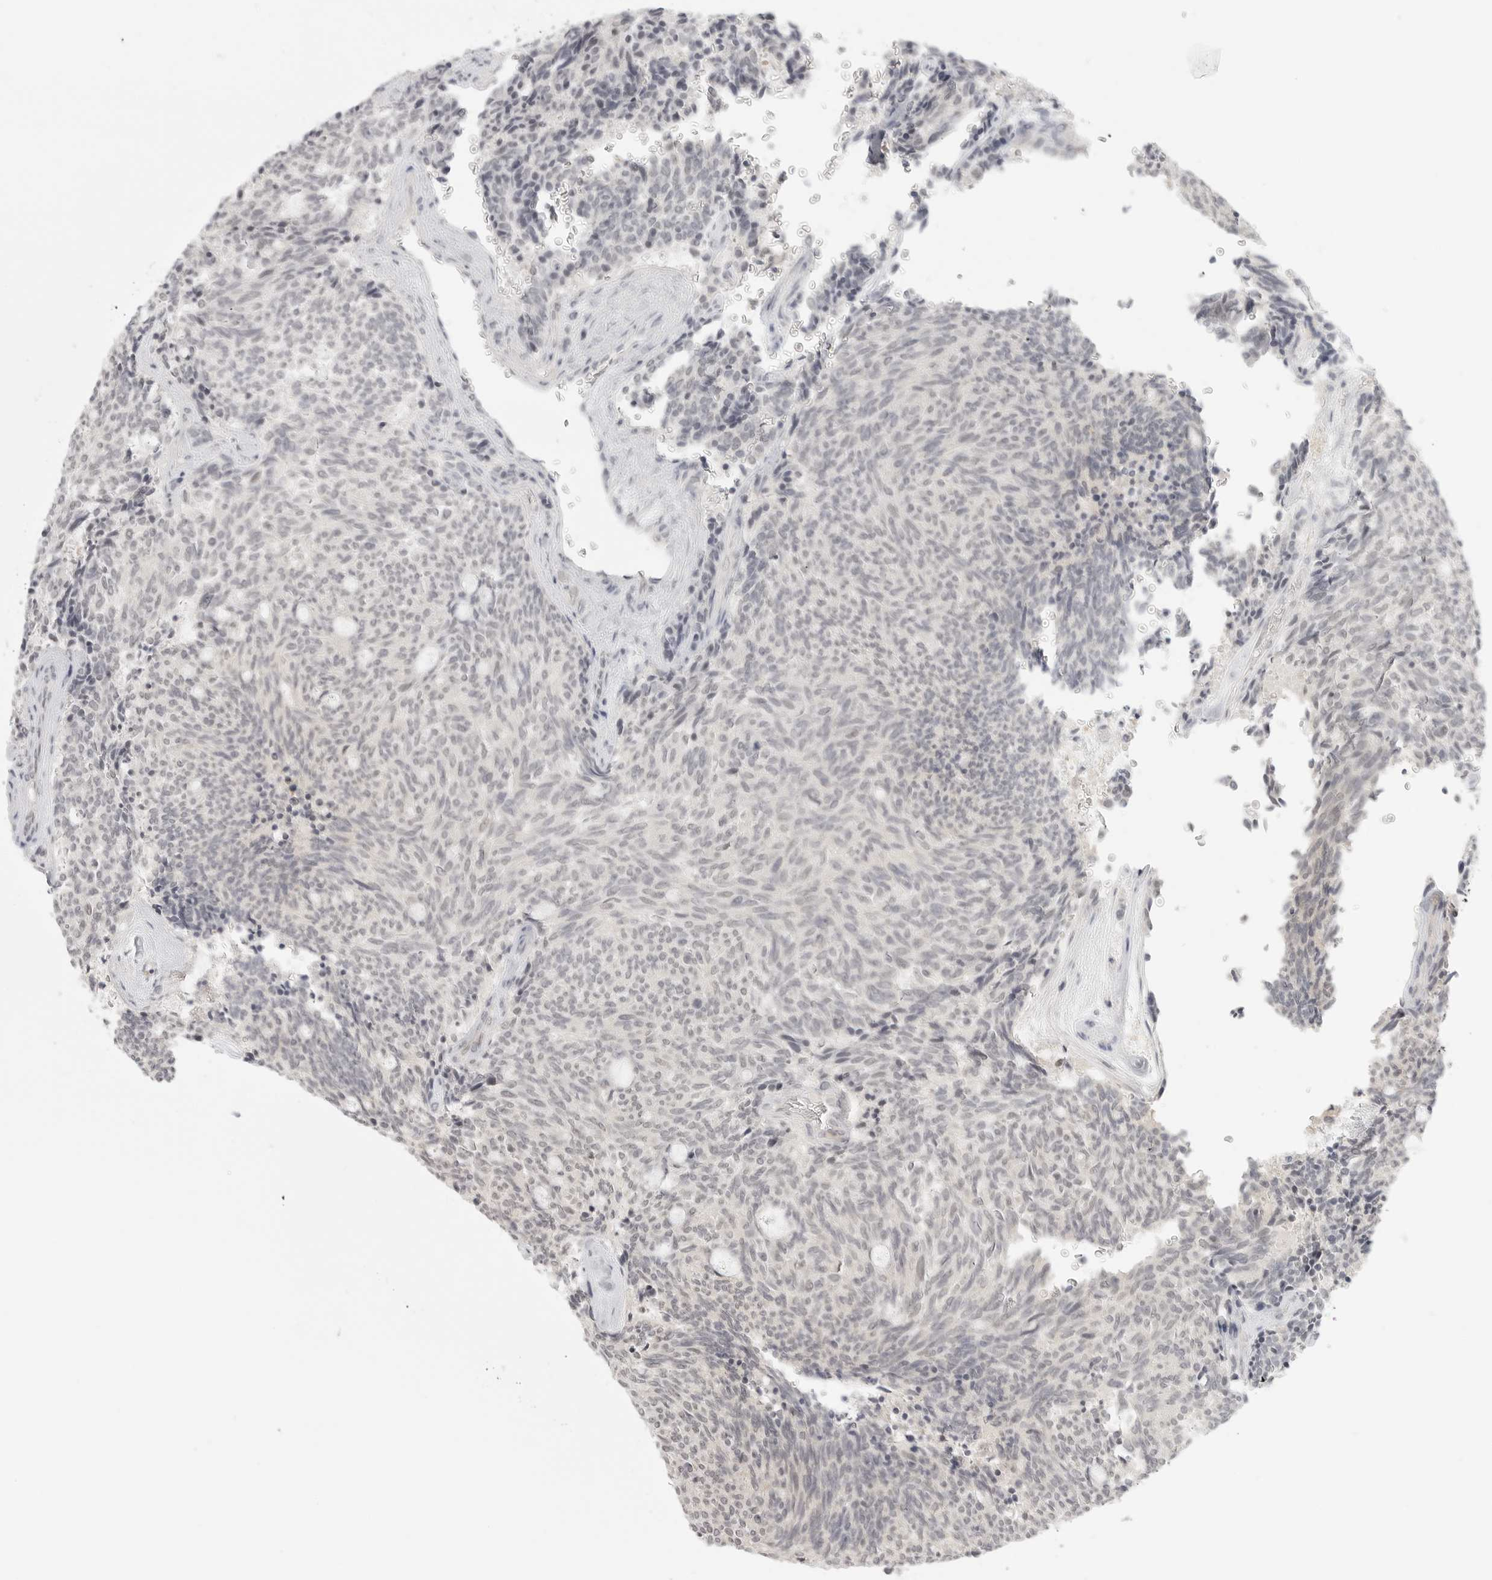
{"staining": {"intensity": "negative", "quantity": "none", "location": "none"}, "tissue": "carcinoid", "cell_type": "Tumor cells", "image_type": "cancer", "snomed": [{"axis": "morphology", "description": "Carcinoid, malignant, NOS"}, {"axis": "topography", "description": "Pancreas"}], "caption": "Immunohistochemistry (IHC) histopathology image of human carcinoid (malignant) stained for a protein (brown), which shows no positivity in tumor cells. (Brightfield microscopy of DAB (3,3'-diaminobenzidine) immunohistochemistry (IHC) at high magnification).", "gene": "KLK11", "patient": {"sex": "female", "age": 54}}